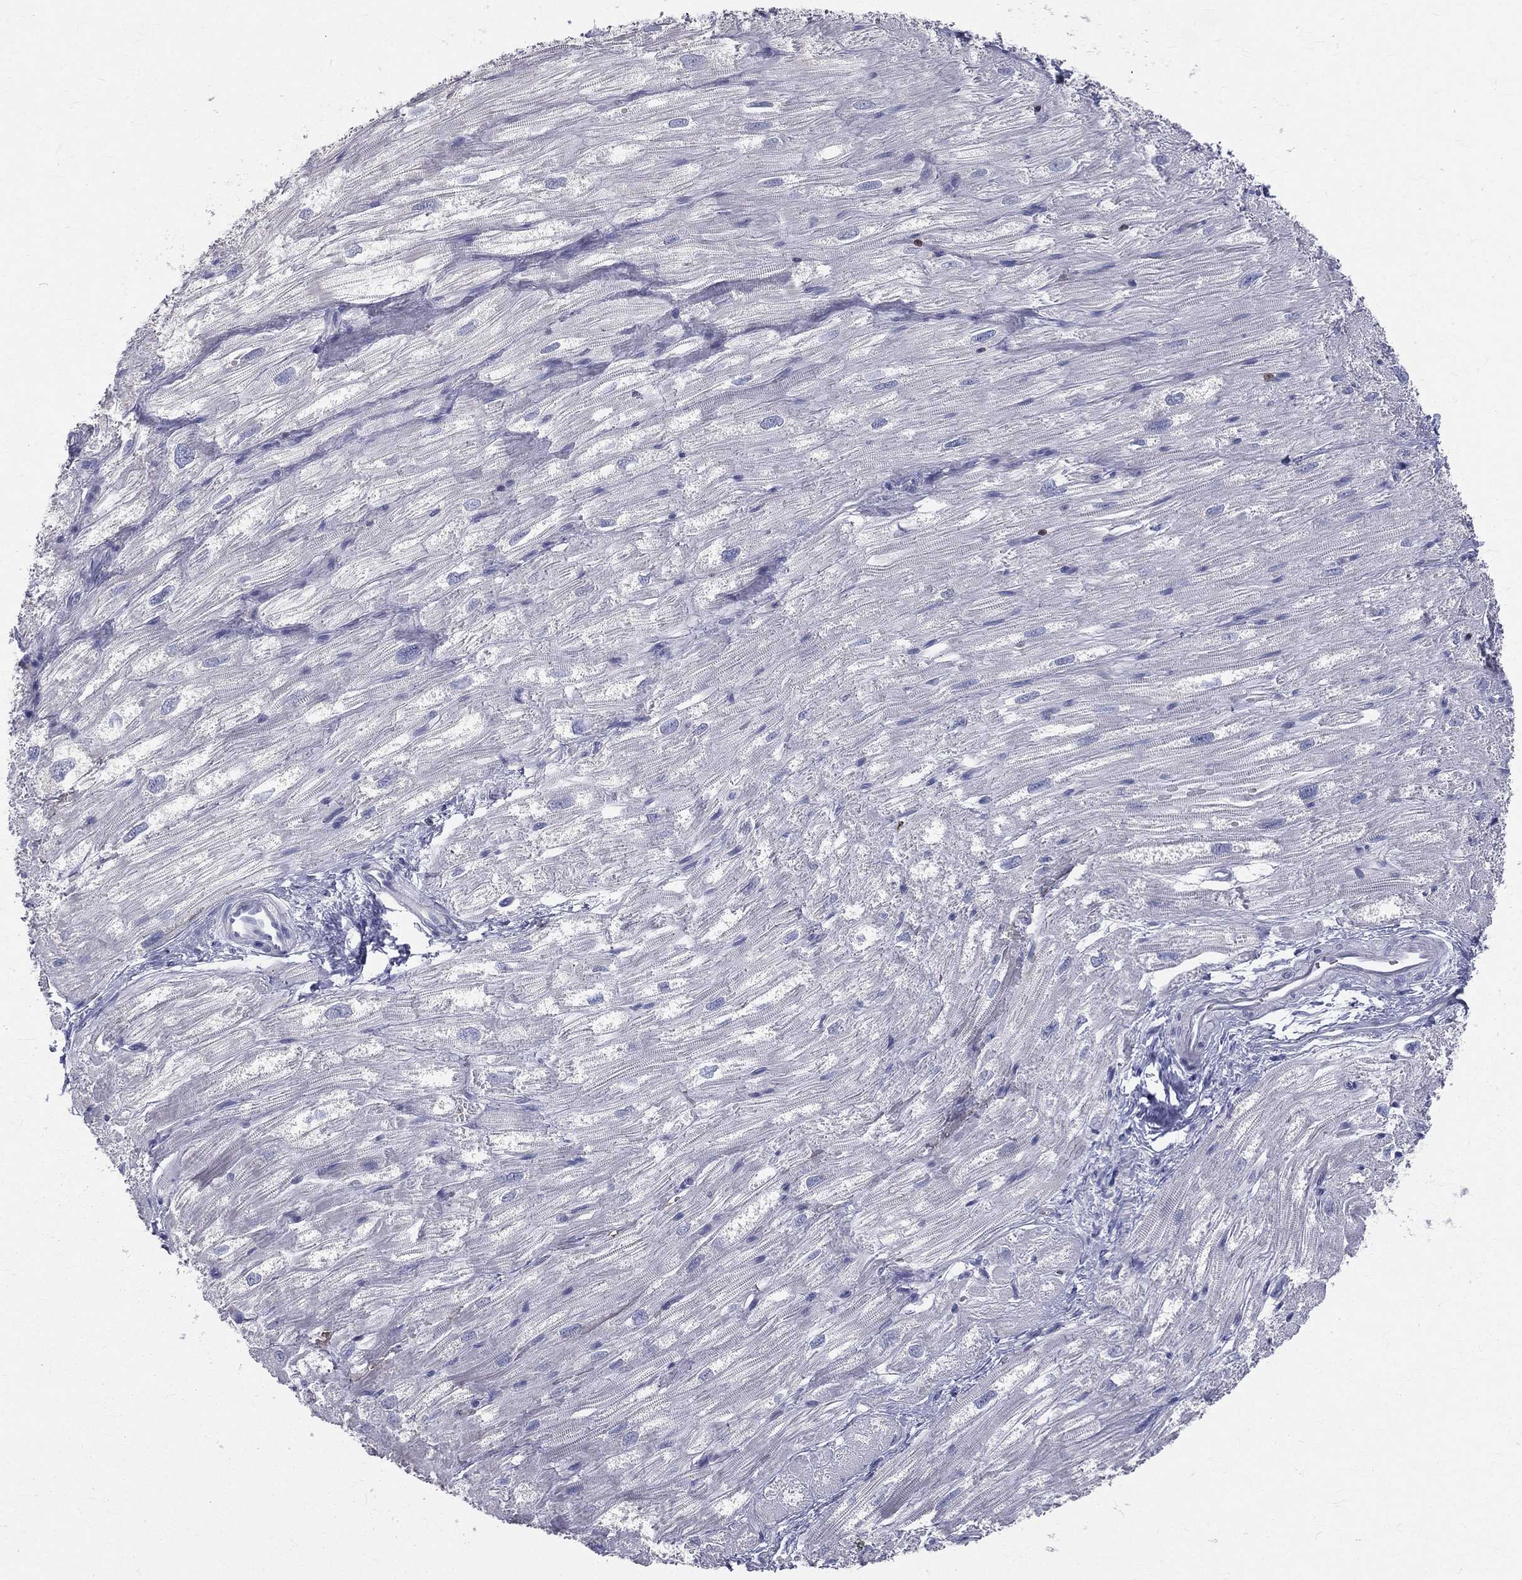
{"staining": {"intensity": "negative", "quantity": "none", "location": "none"}, "tissue": "heart muscle", "cell_type": "Cardiomyocytes", "image_type": "normal", "snomed": [{"axis": "morphology", "description": "Normal tissue, NOS"}, {"axis": "topography", "description": "Heart"}], "caption": "High magnification brightfield microscopy of benign heart muscle stained with DAB (brown) and counterstained with hematoxylin (blue): cardiomyocytes show no significant expression.", "gene": "CTSW", "patient": {"sex": "male", "age": 62}}